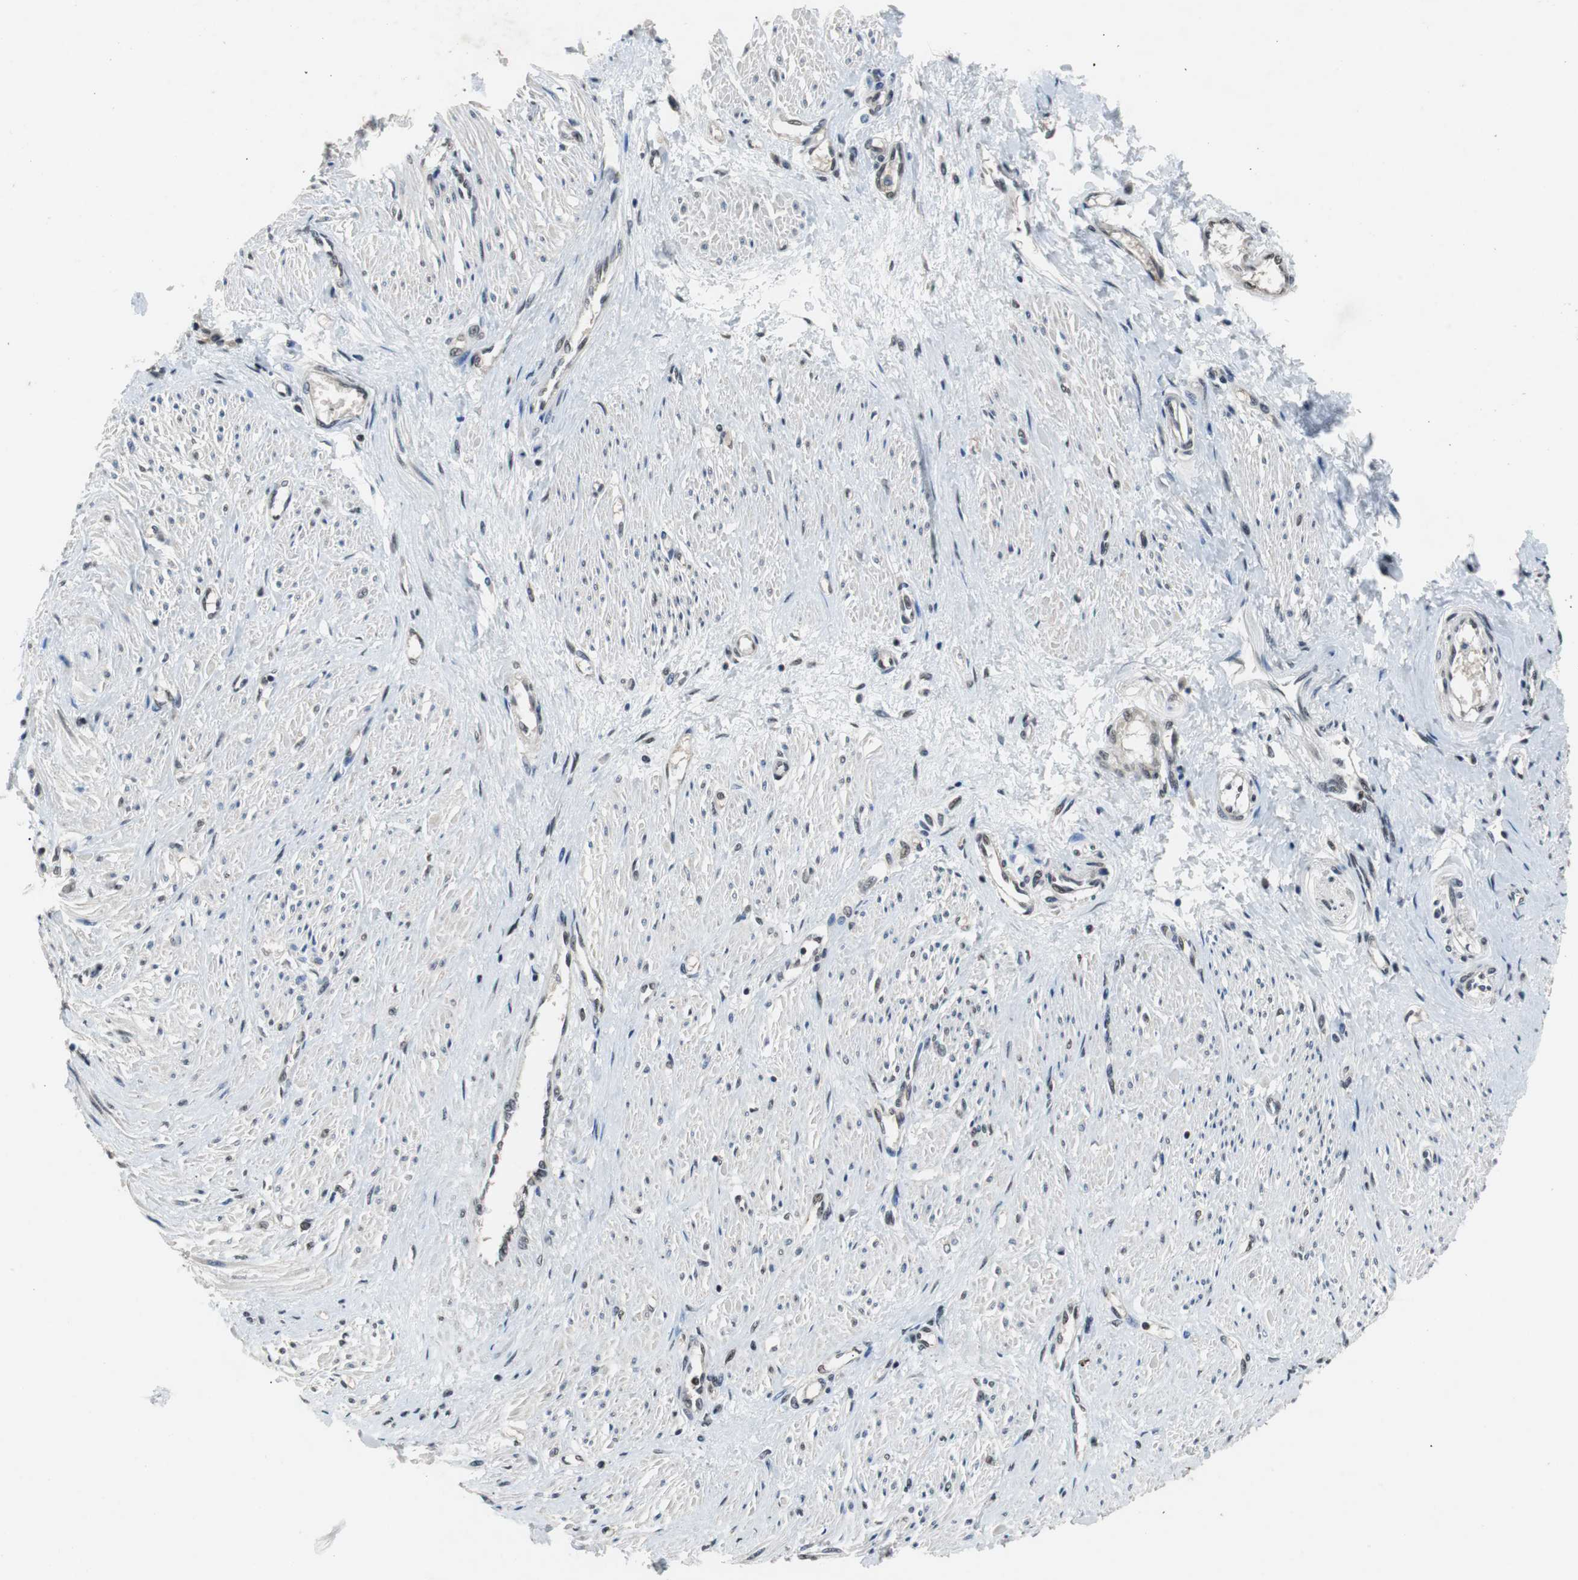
{"staining": {"intensity": "moderate", "quantity": "25%-75%", "location": "nuclear"}, "tissue": "smooth muscle", "cell_type": "Smooth muscle cells", "image_type": "normal", "snomed": [{"axis": "morphology", "description": "Normal tissue, NOS"}, {"axis": "topography", "description": "Smooth muscle"}, {"axis": "topography", "description": "Uterus"}], "caption": "Immunohistochemical staining of unremarkable human smooth muscle exhibits 25%-75% levels of moderate nuclear protein expression in approximately 25%-75% of smooth muscle cells. (DAB (3,3'-diaminobenzidine) IHC with brightfield microscopy, high magnification).", "gene": "USP28", "patient": {"sex": "female", "age": 39}}